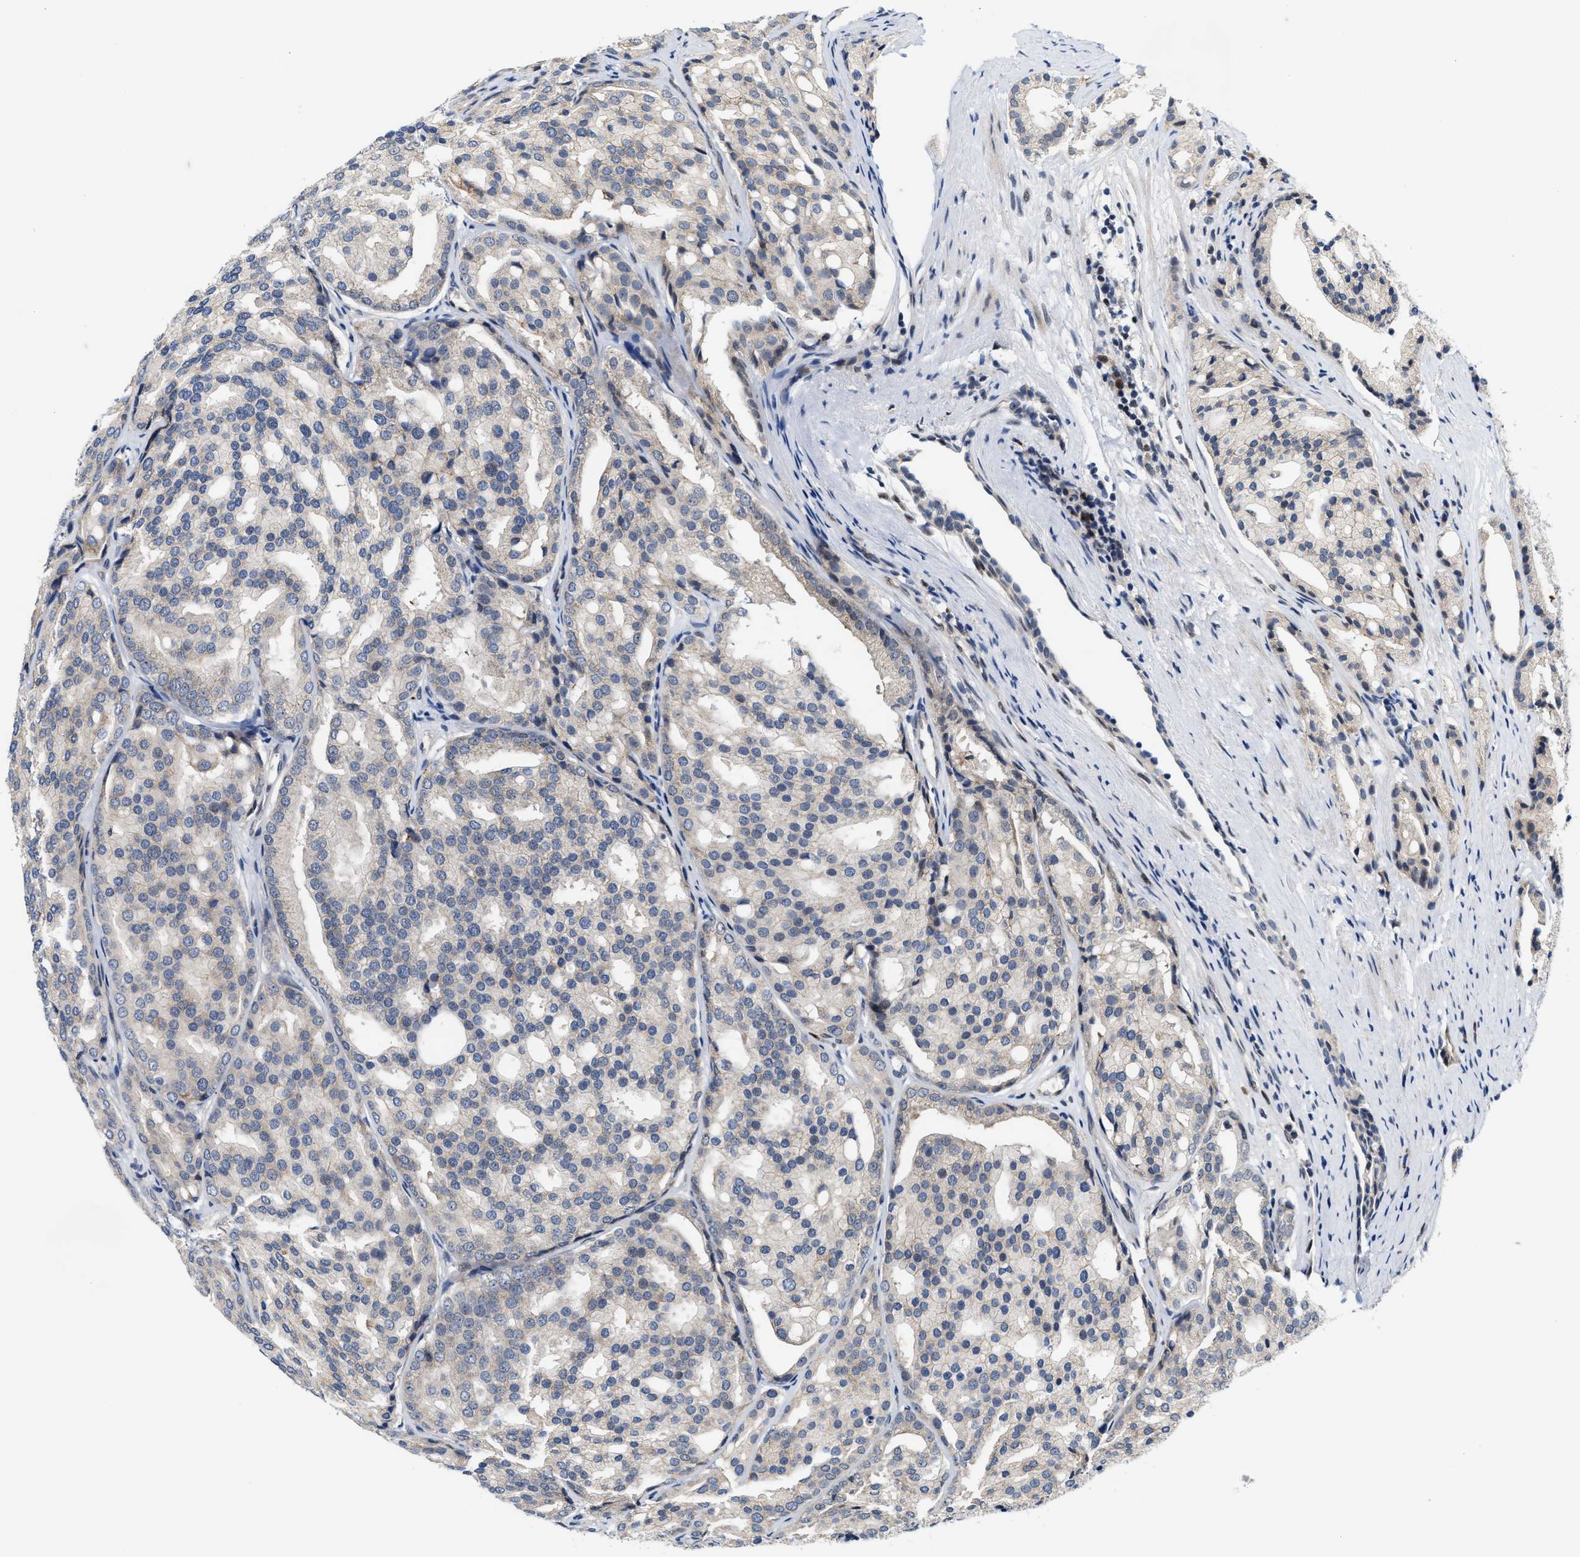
{"staining": {"intensity": "weak", "quantity": "<25%", "location": "cytoplasmic/membranous"}, "tissue": "prostate cancer", "cell_type": "Tumor cells", "image_type": "cancer", "snomed": [{"axis": "morphology", "description": "Adenocarcinoma, High grade"}, {"axis": "topography", "description": "Prostate"}], "caption": "Tumor cells show no significant positivity in prostate cancer (high-grade adenocarcinoma).", "gene": "TCF4", "patient": {"sex": "male", "age": 64}}